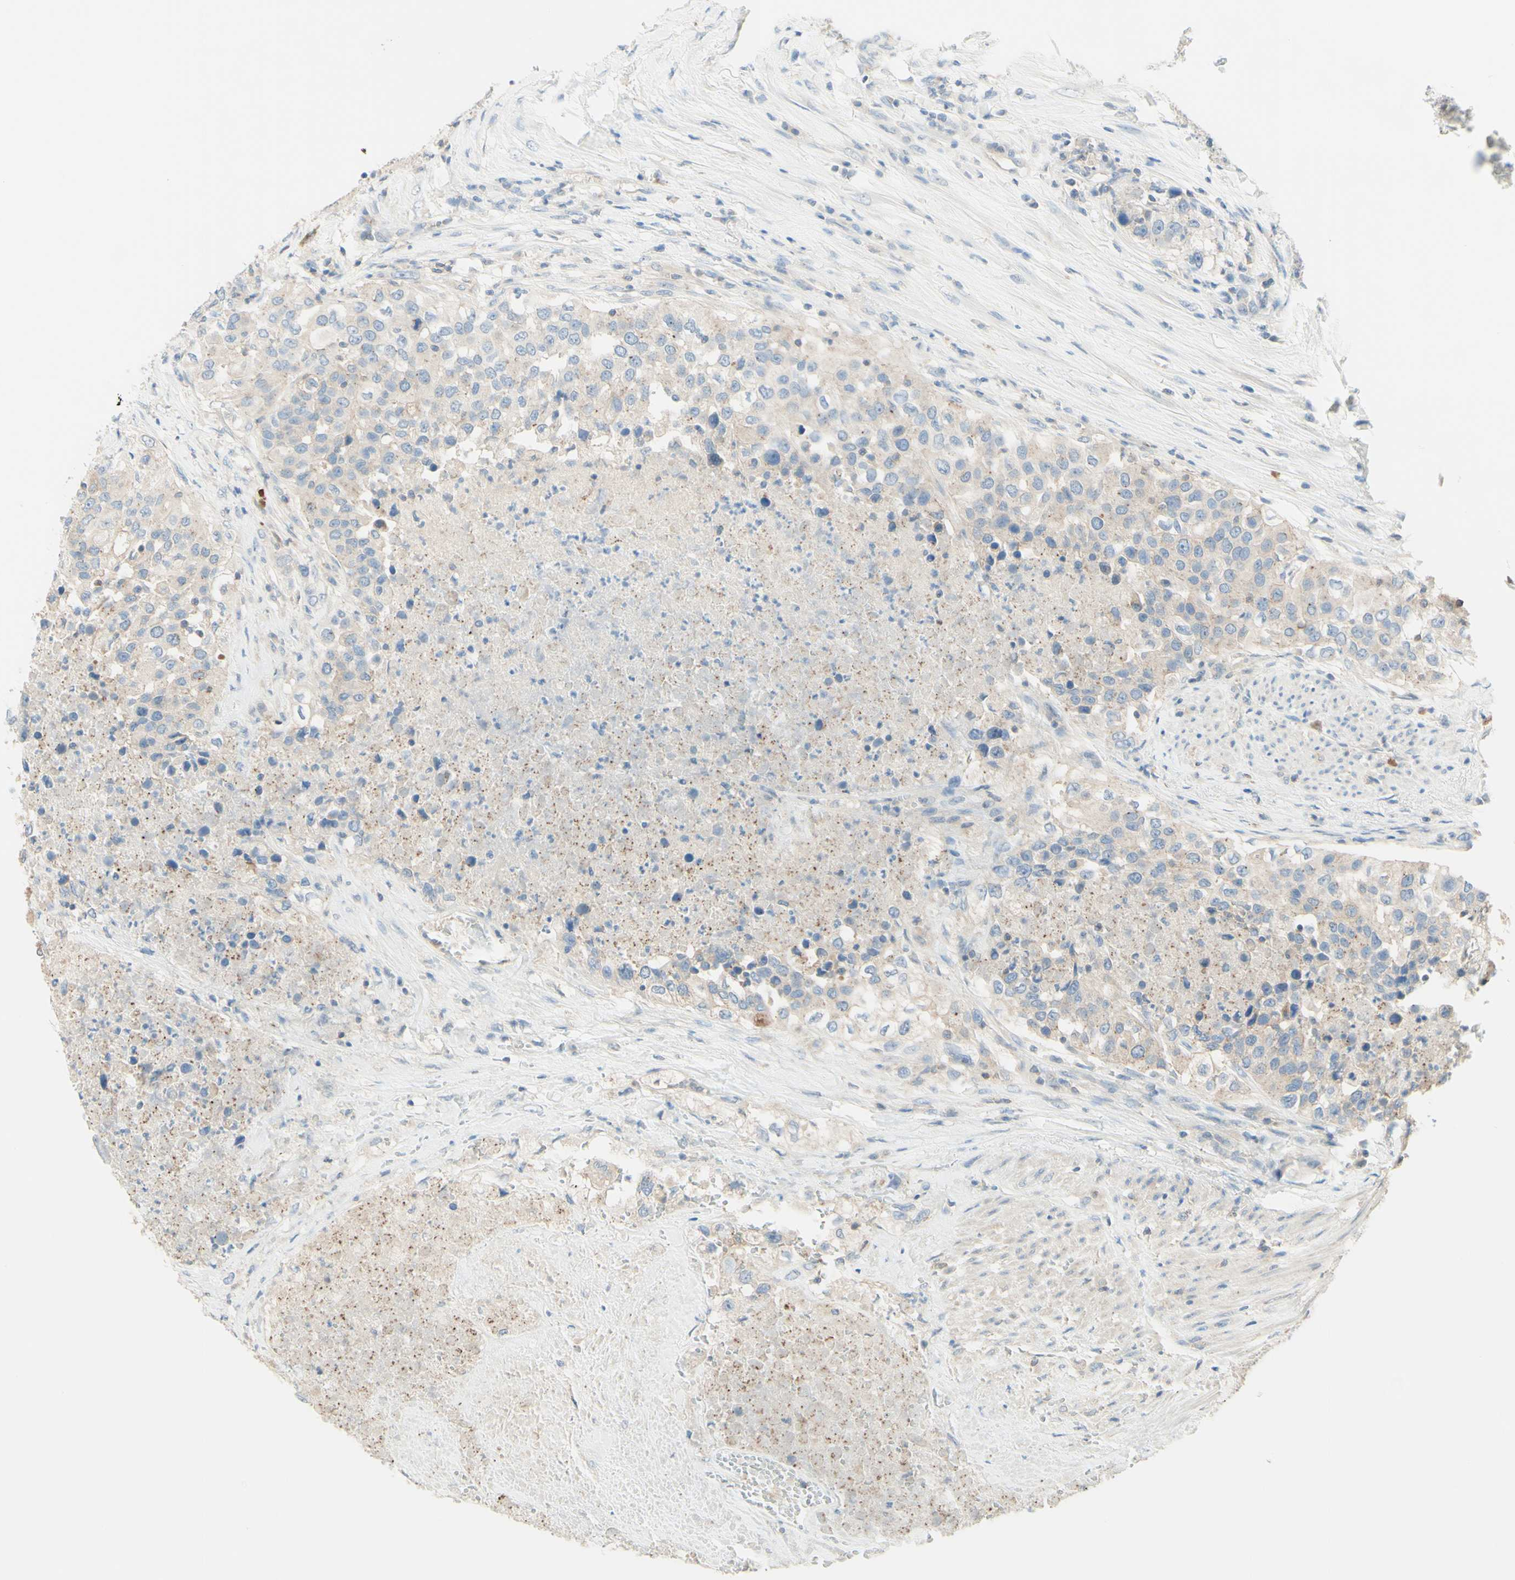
{"staining": {"intensity": "weak", "quantity": "<25%", "location": "cytoplasmic/membranous"}, "tissue": "urothelial cancer", "cell_type": "Tumor cells", "image_type": "cancer", "snomed": [{"axis": "morphology", "description": "Urothelial carcinoma, High grade"}, {"axis": "topography", "description": "Urinary bladder"}], "caption": "Immunohistochemistry photomicrograph of neoplastic tissue: urothelial cancer stained with DAB reveals no significant protein positivity in tumor cells.", "gene": "MTM1", "patient": {"sex": "female", "age": 80}}